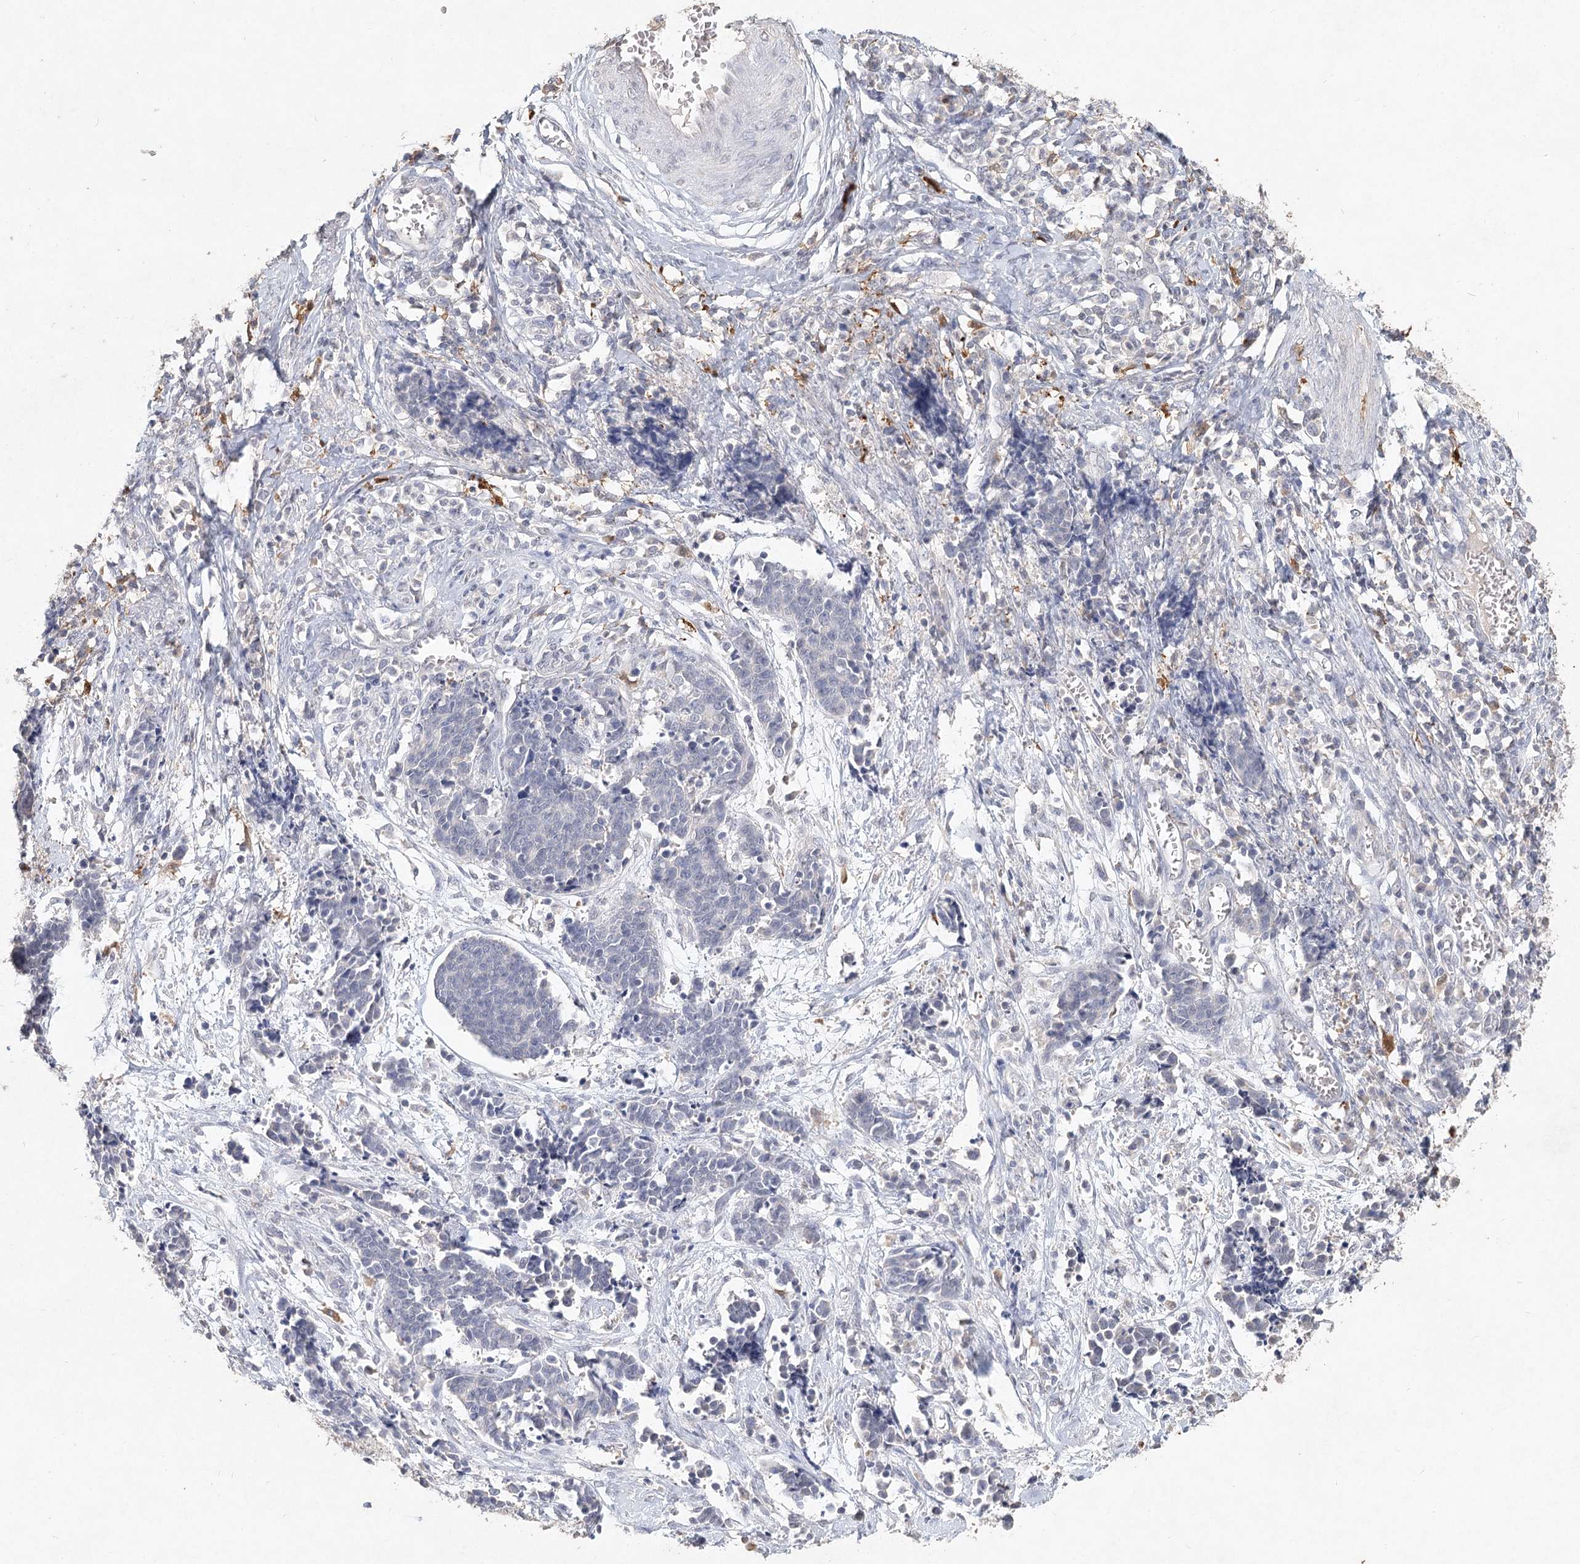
{"staining": {"intensity": "negative", "quantity": "none", "location": "none"}, "tissue": "cervical cancer", "cell_type": "Tumor cells", "image_type": "cancer", "snomed": [{"axis": "morphology", "description": "Squamous cell carcinoma, NOS"}, {"axis": "topography", "description": "Cervix"}], "caption": "Histopathology image shows no significant protein positivity in tumor cells of cervical squamous cell carcinoma.", "gene": "ARSI", "patient": {"sex": "female", "age": 35}}